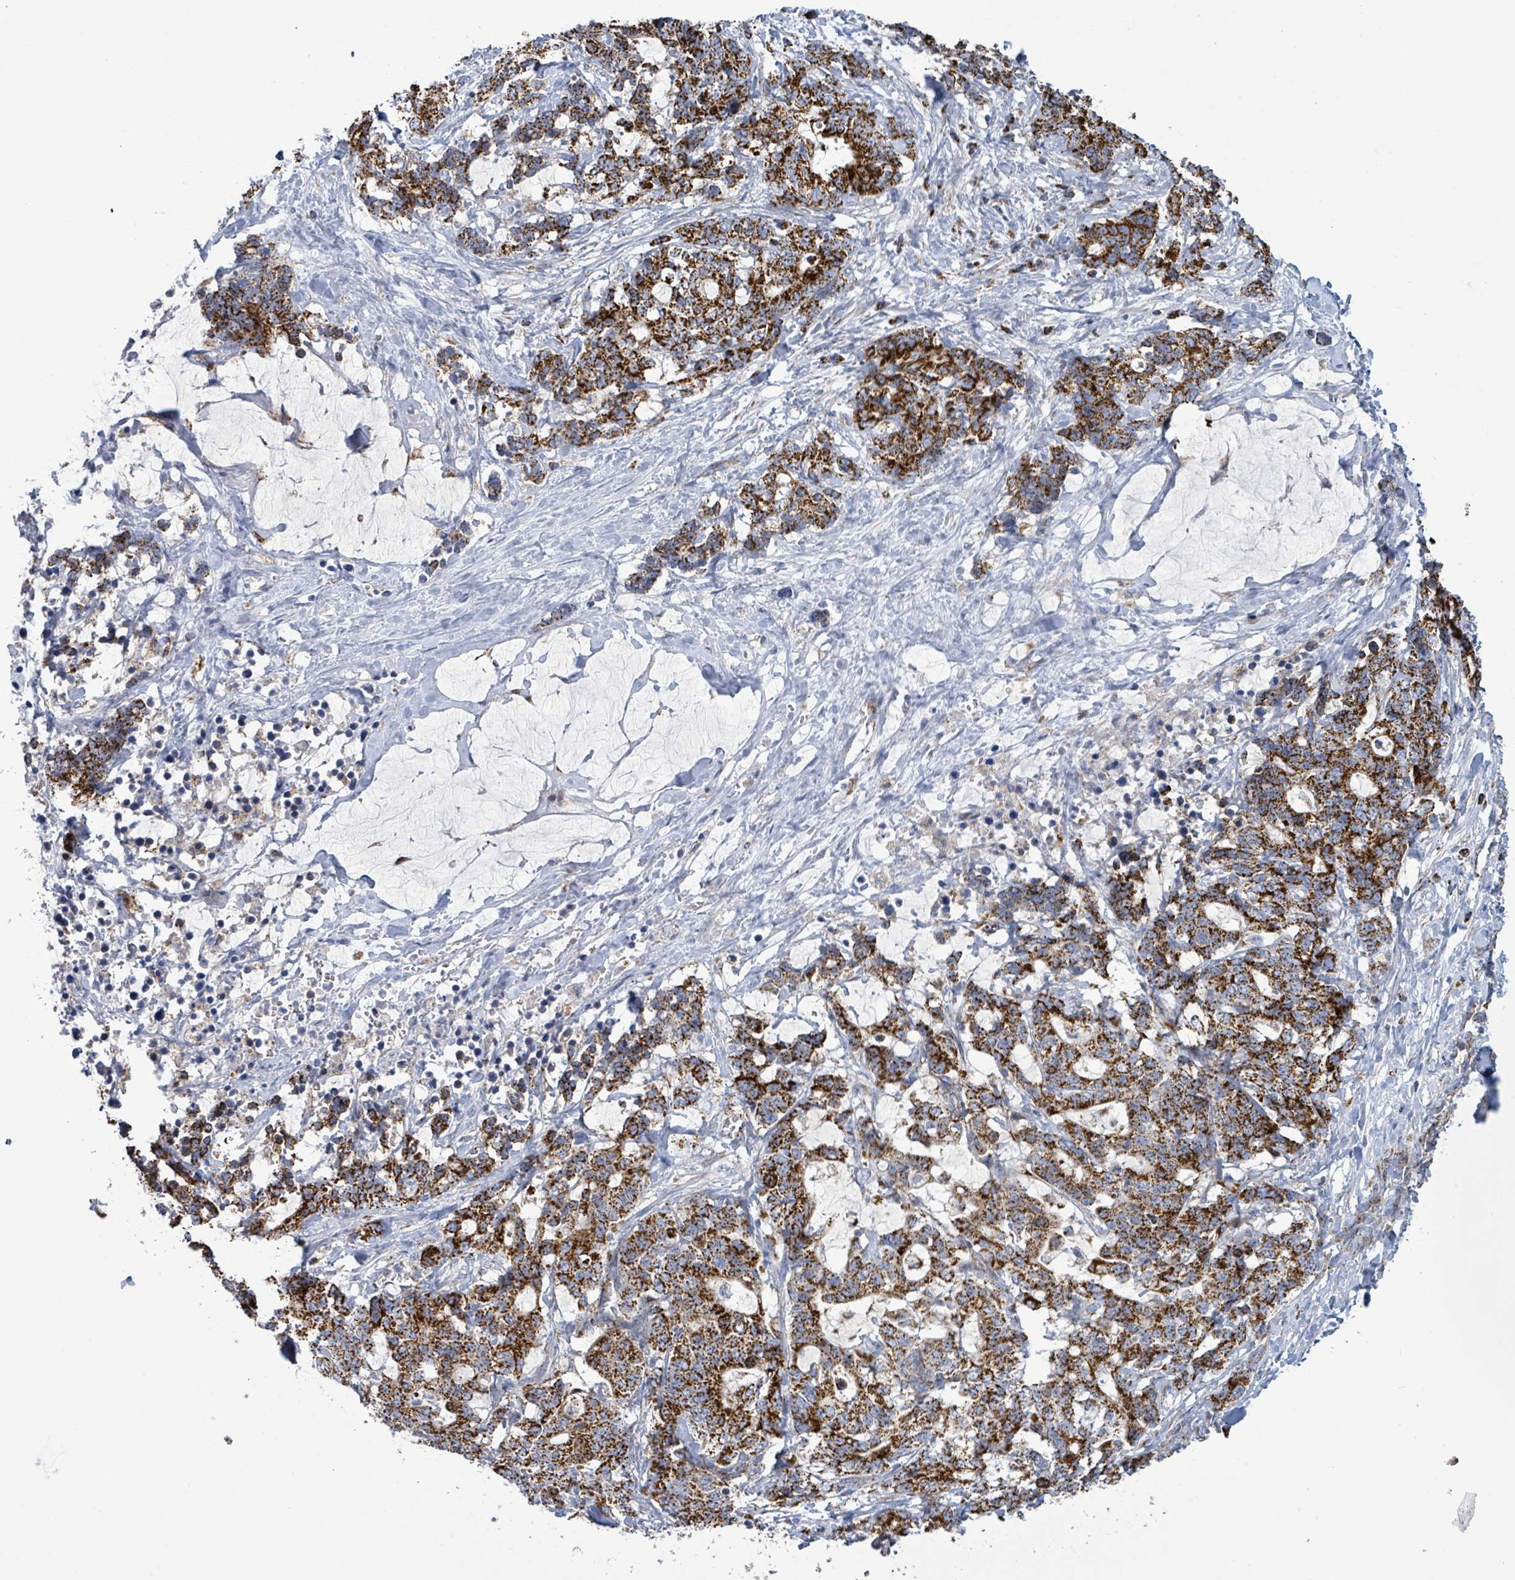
{"staining": {"intensity": "strong", "quantity": ">75%", "location": "cytoplasmic/membranous"}, "tissue": "stomach cancer", "cell_type": "Tumor cells", "image_type": "cancer", "snomed": [{"axis": "morphology", "description": "Normal tissue, NOS"}, {"axis": "morphology", "description": "Adenocarcinoma, NOS"}, {"axis": "topography", "description": "Stomach"}], "caption": "Immunohistochemistry (DAB (3,3'-diaminobenzidine)) staining of human stomach cancer (adenocarcinoma) exhibits strong cytoplasmic/membranous protein expression in approximately >75% of tumor cells.", "gene": "SUCLG2", "patient": {"sex": "female", "age": 64}}